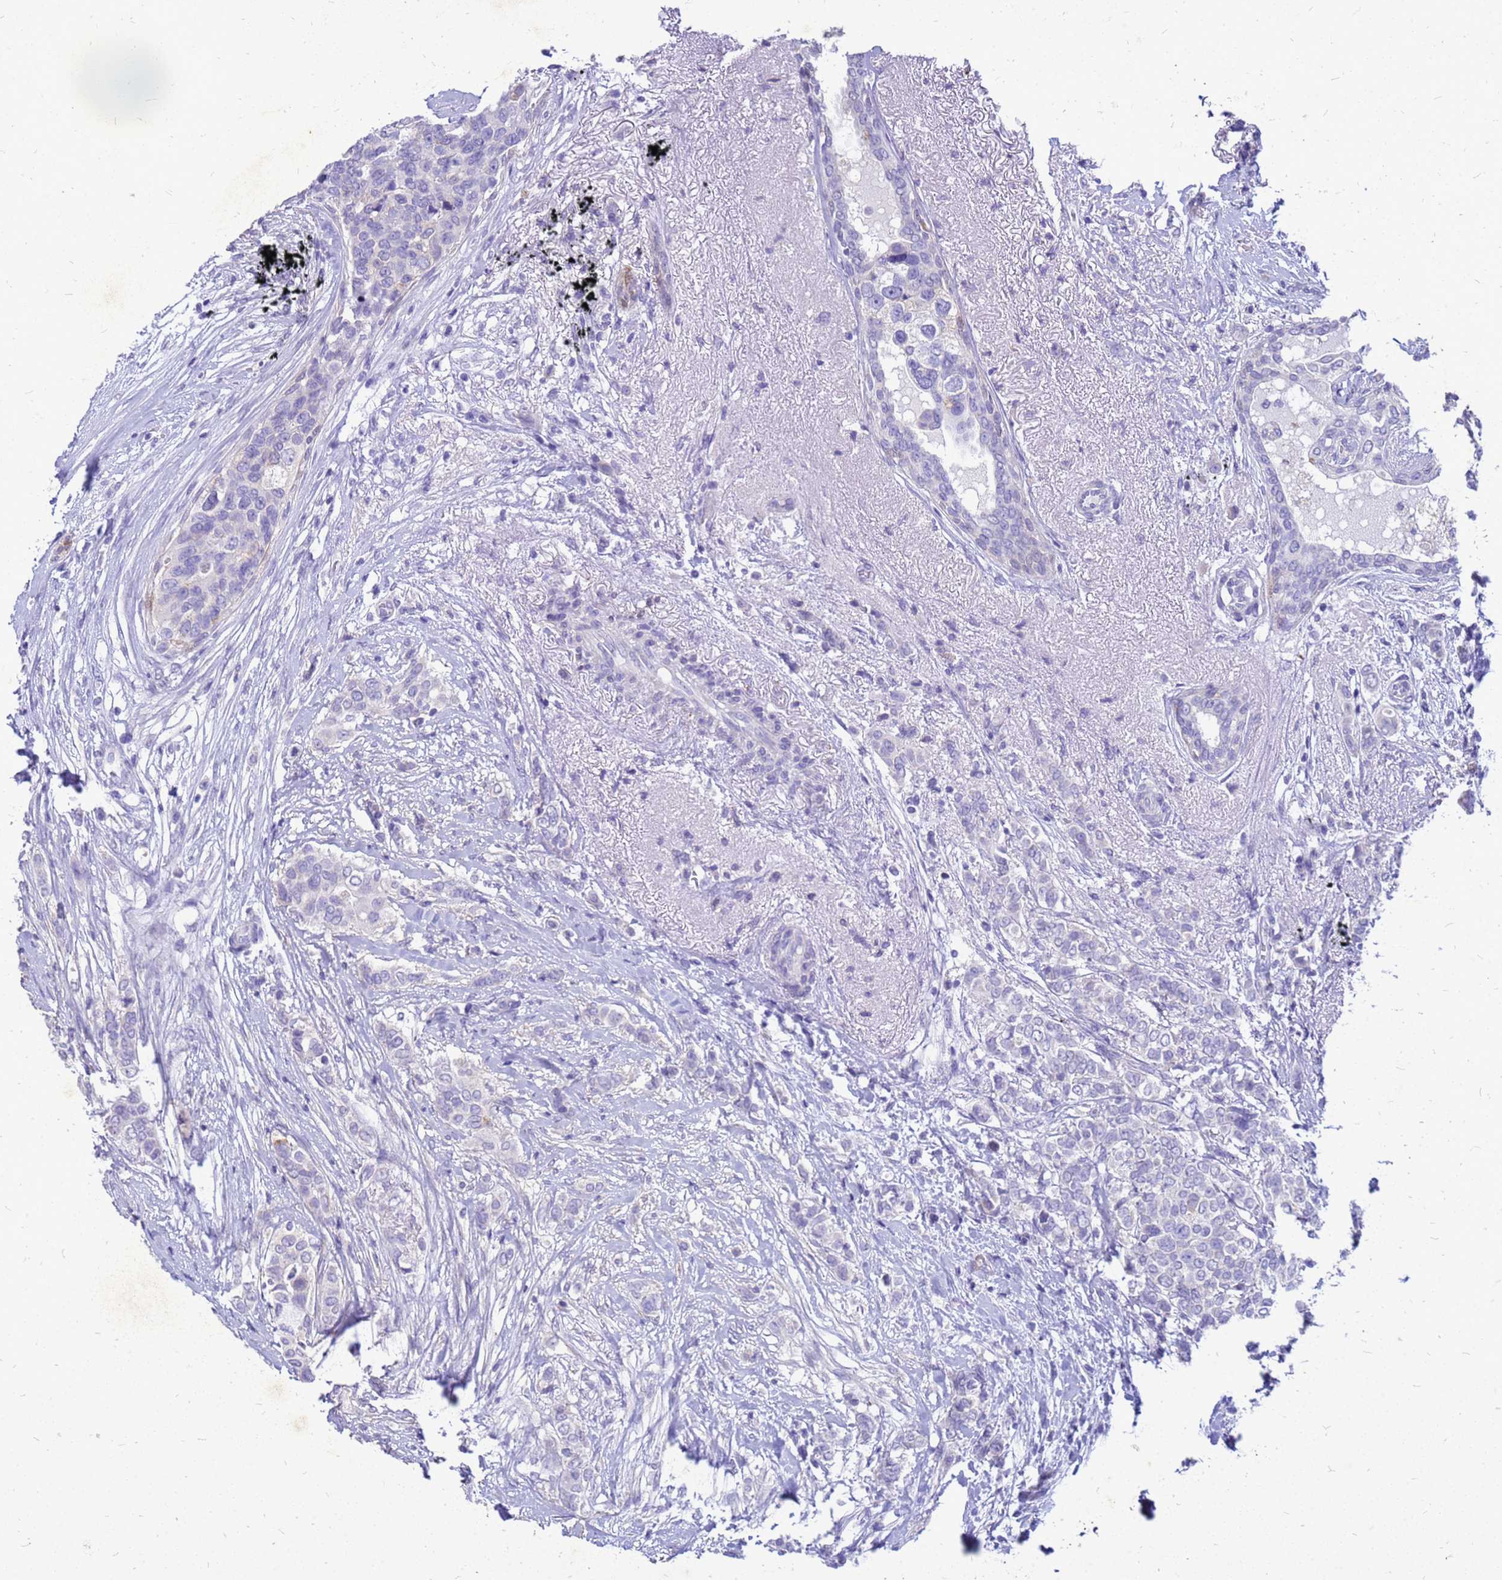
{"staining": {"intensity": "negative", "quantity": "none", "location": "none"}, "tissue": "breast cancer", "cell_type": "Tumor cells", "image_type": "cancer", "snomed": [{"axis": "morphology", "description": "Lobular carcinoma"}, {"axis": "topography", "description": "Breast"}], "caption": "Breast cancer (lobular carcinoma) was stained to show a protein in brown. There is no significant positivity in tumor cells.", "gene": "AKR1C1", "patient": {"sex": "female", "age": 51}}